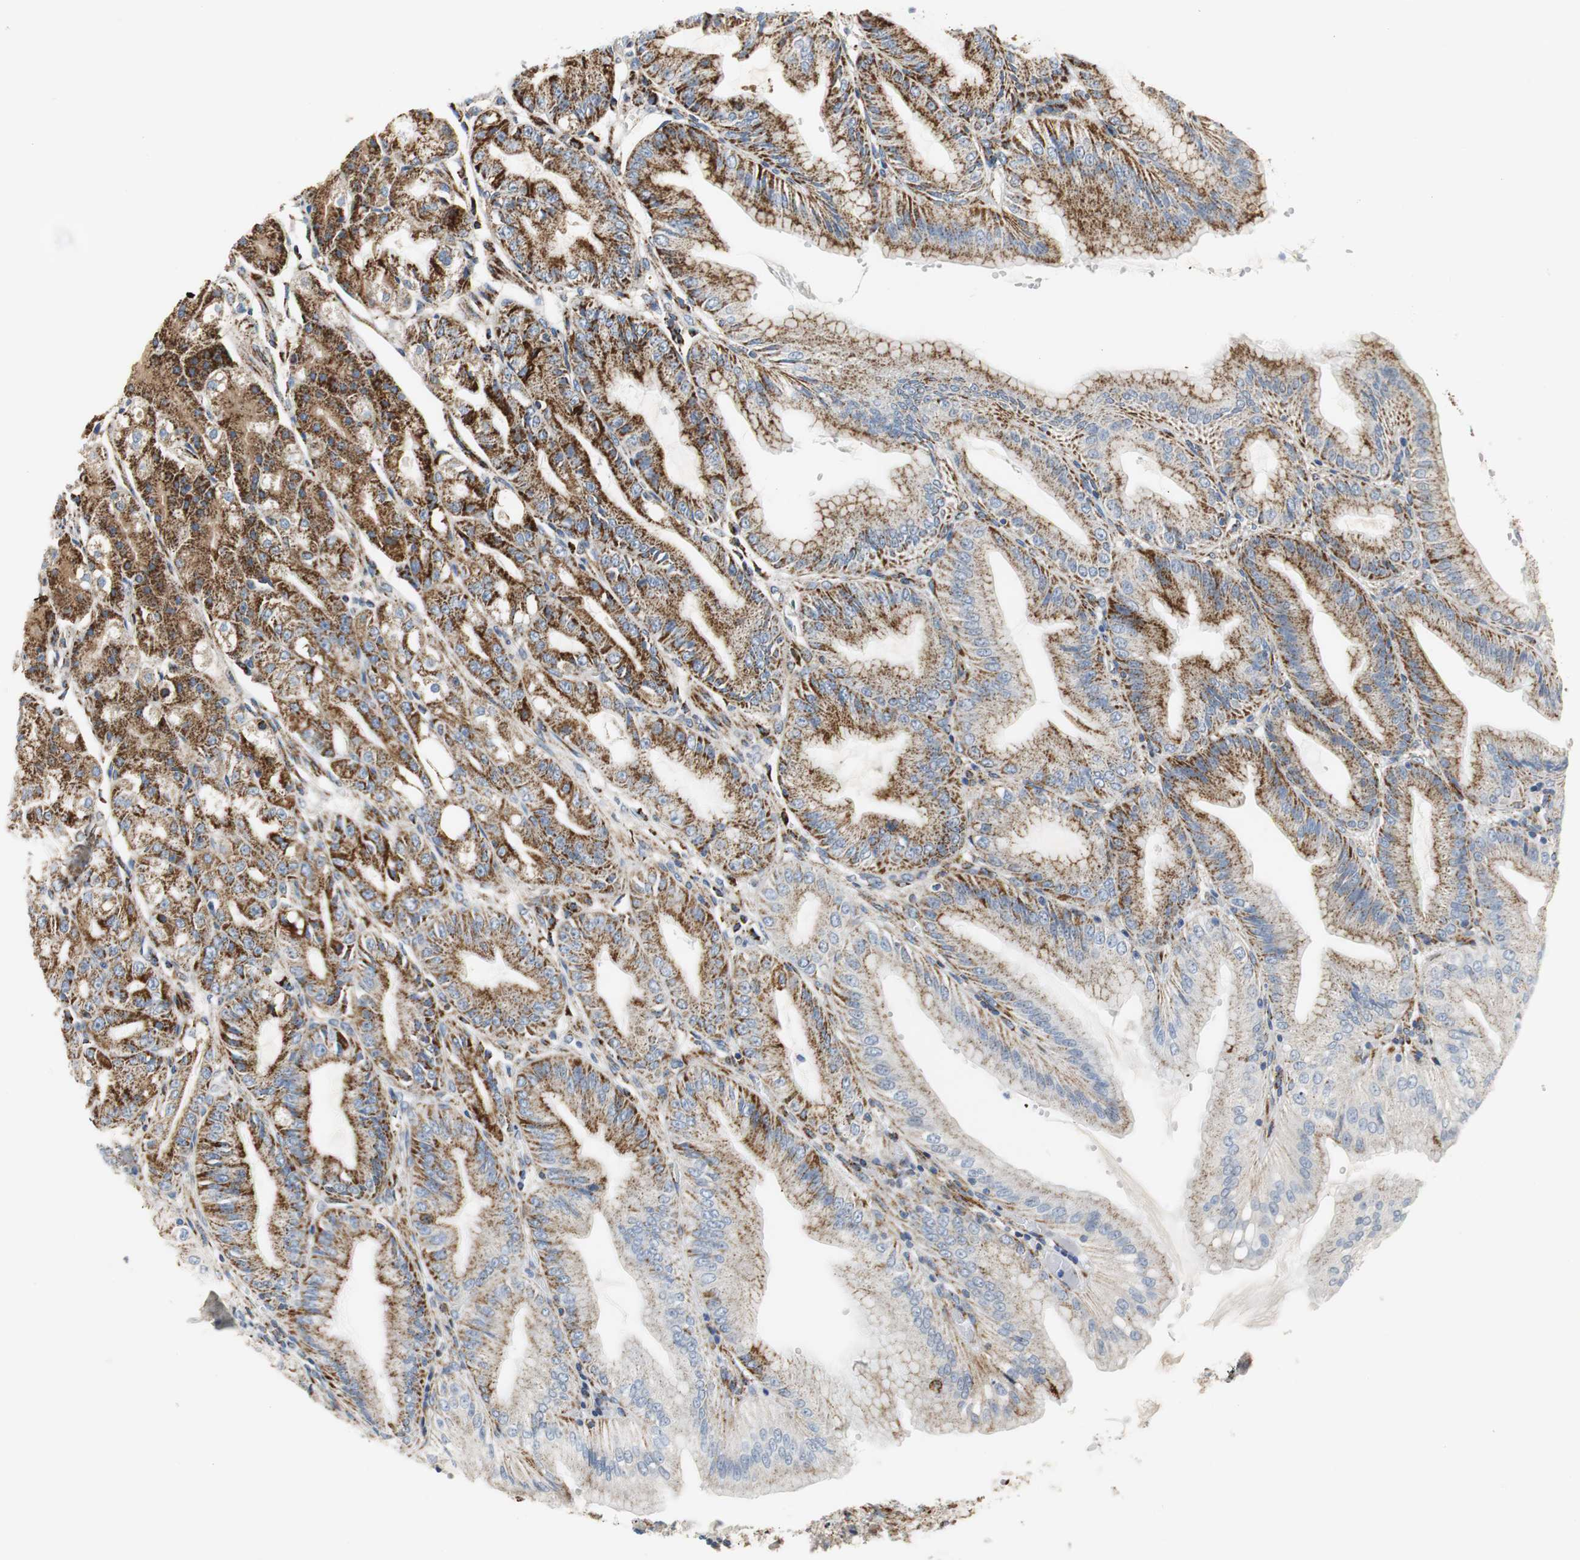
{"staining": {"intensity": "strong", "quantity": ">75%", "location": "cytoplasmic/membranous"}, "tissue": "stomach", "cell_type": "Glandular cells", "image_type": "normal", "snomed": [{"axis": "morphology", "description": "Normal tissue, NOS"}, {"axis": "topography", "description": "Stomach, lower"}], "caption": "A histopathology image of human stomach stained for a protein demonstrates strong cytoplasmic/membranous brown staining in glandular cells. The staining is performed using DAB (3,3'-diaminobenzidine) brown chromogen to label protein expression. The nuclei are counter-stained blue using hematoxylin.", "gene": "C1QTNF7", "patient": {"sex": "male", "age": 71}}